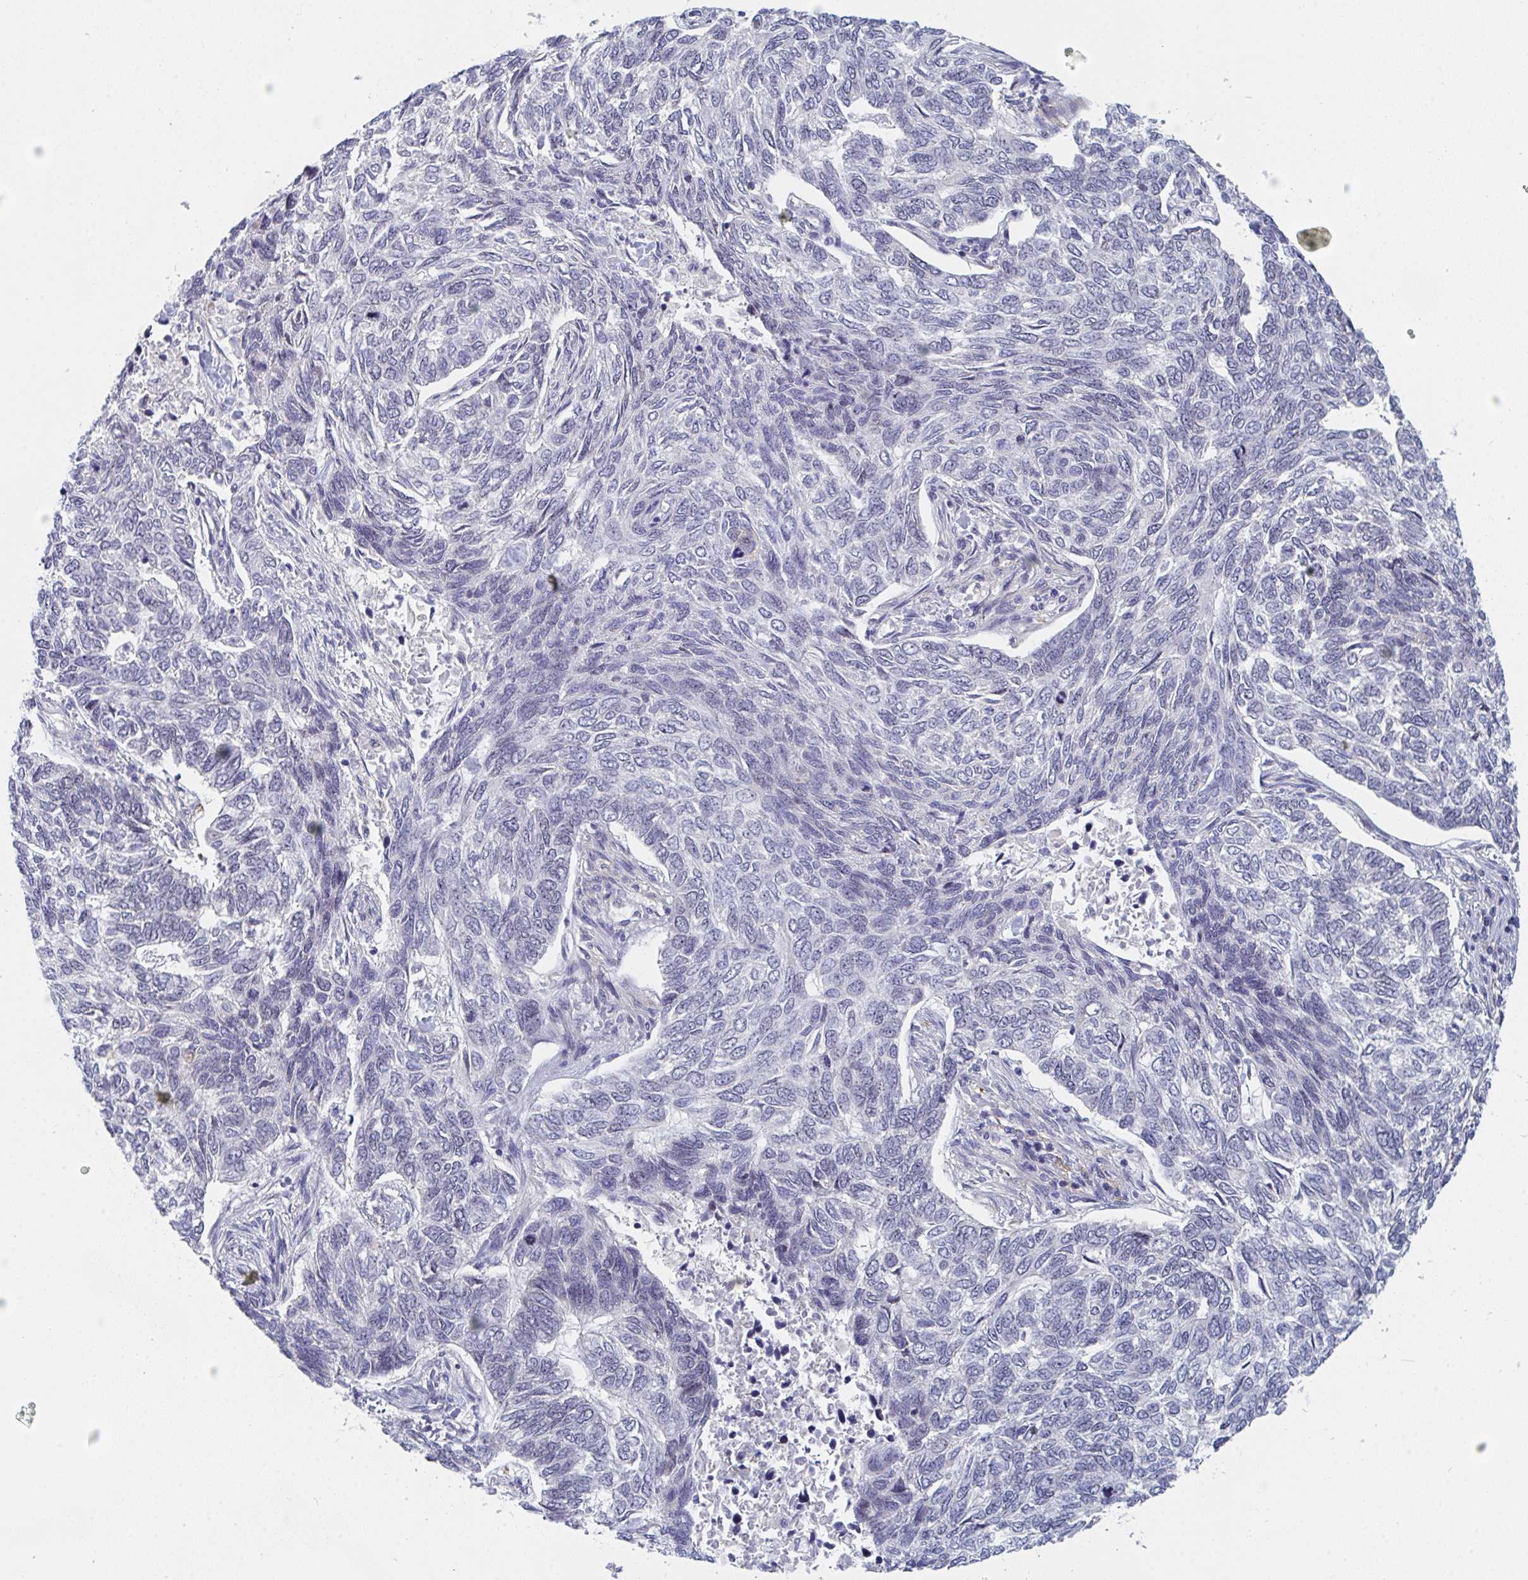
{"staining": {"intensity": "negative", "quantity": "none", "location": "none"}, "tissue": "skin cancer", "cell_type": "Tumor cells", "image_type": "cancer", "snomed": [{"axis": "morphology", "description": "Basal cell carcinoma"}, {"axis": "topography", "description": "Skin"}], "caption": "Tumor cells show no significant protein expression in skin cancer (basal cell carcinoma). Nuclei are stained in blue.", "gene": "CENPT", "patient": {"sex": "female", "age": 65}}